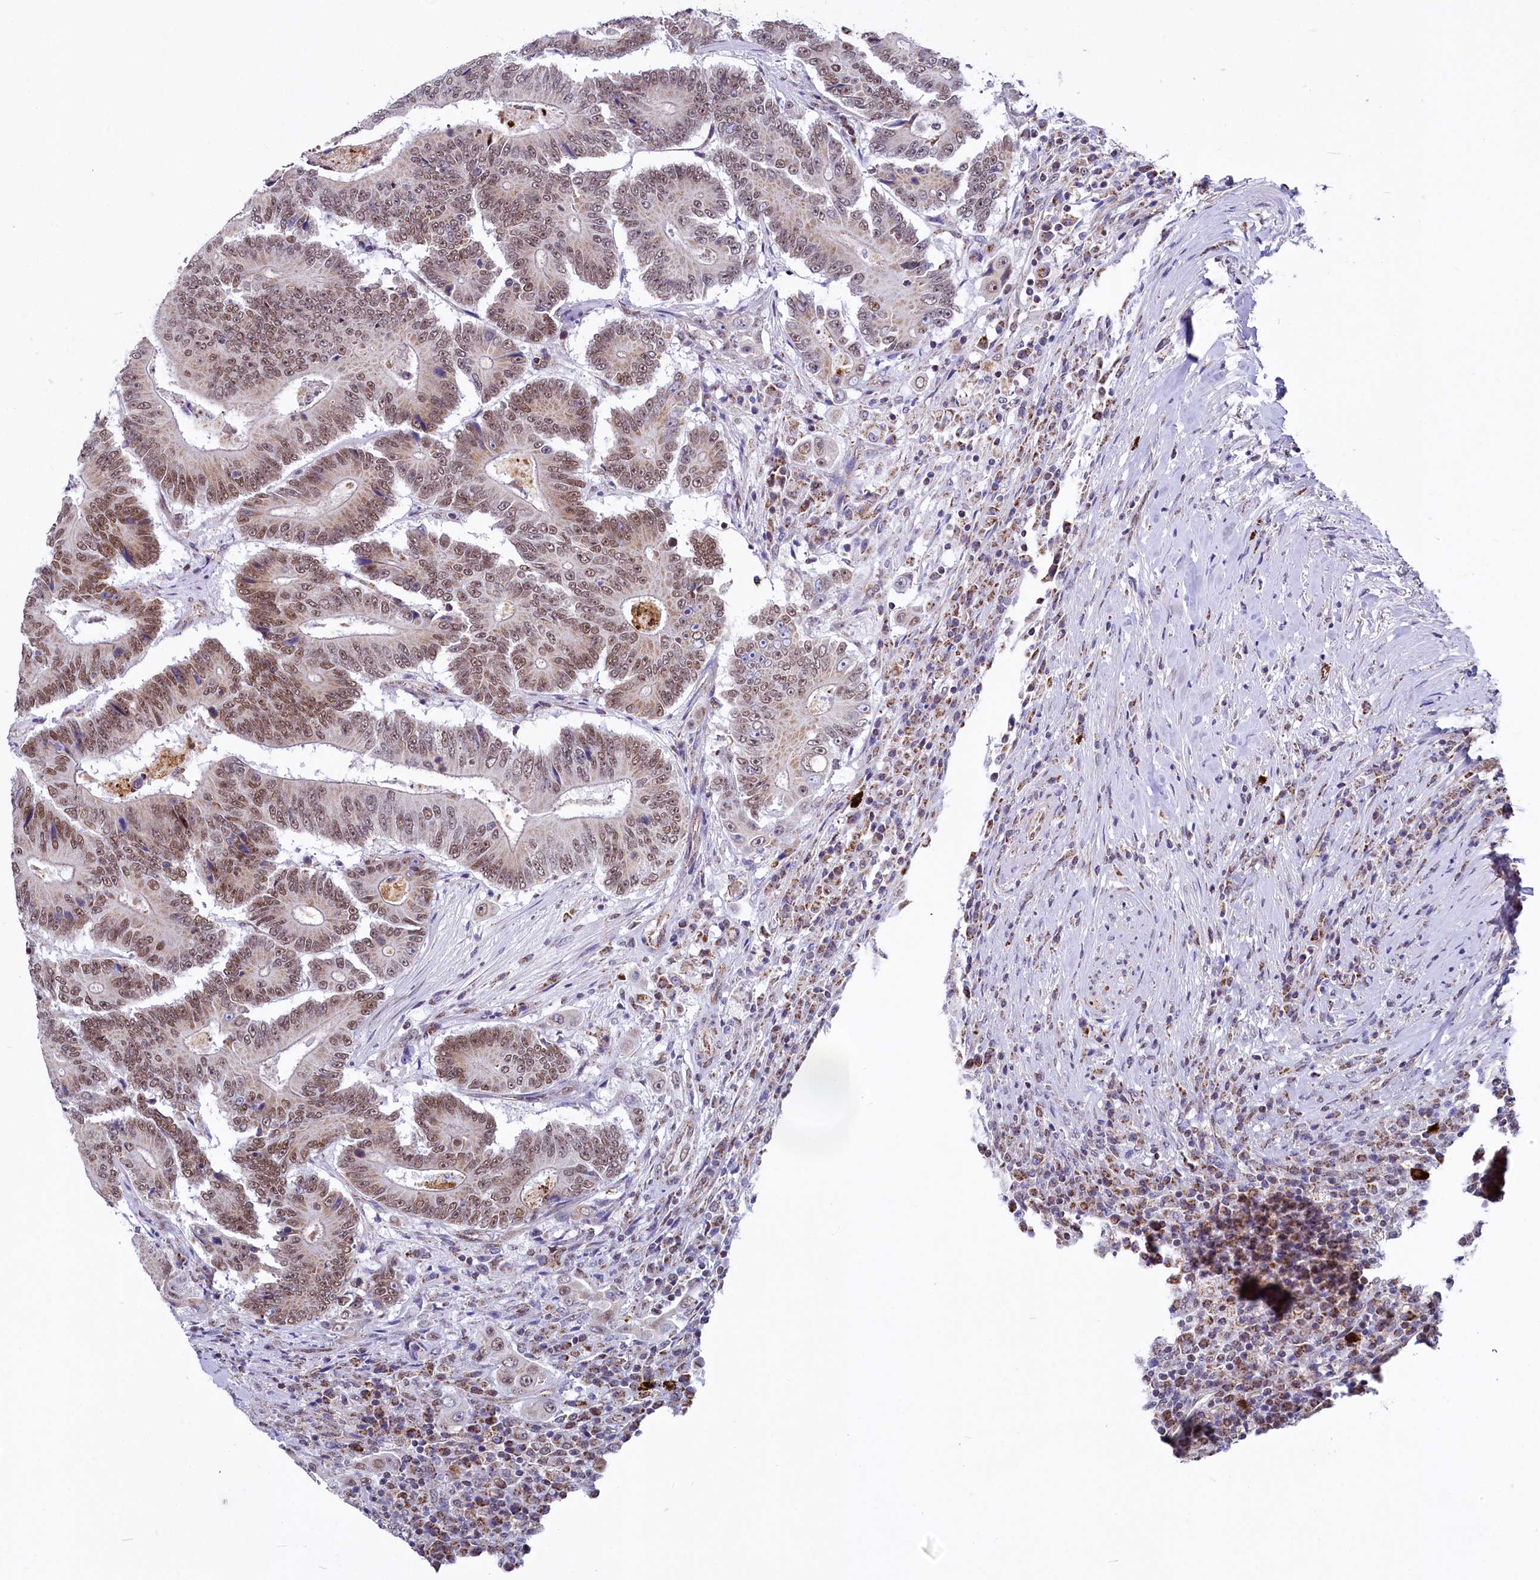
{"staining": {"intensity": "moderate", "quantity": ">75%", "location": "nuclear"}, "tissue": "colorectal cancer", "cell_type": "Tumor cells", "image_type": "cancer", "snomed": [{"axis": "morphology", "description": "Adenocarcinoma, NOS"}, {"axis": "topography", "description": "Colon"}], "caption": "Immunohistochemical staining of human colorectal cancer (adenocarcinoma) exhibits moderate nuclear protein staining in about >75% of tumor cells. The staining is performed using DAB (3,3'-diaminobenzidine) brown chromogen to label protein expression. The nuclei are counter-stained blue using hematoxylin.", "gene": "MORN3", "patient": {"sex": "male", "age": 83}}